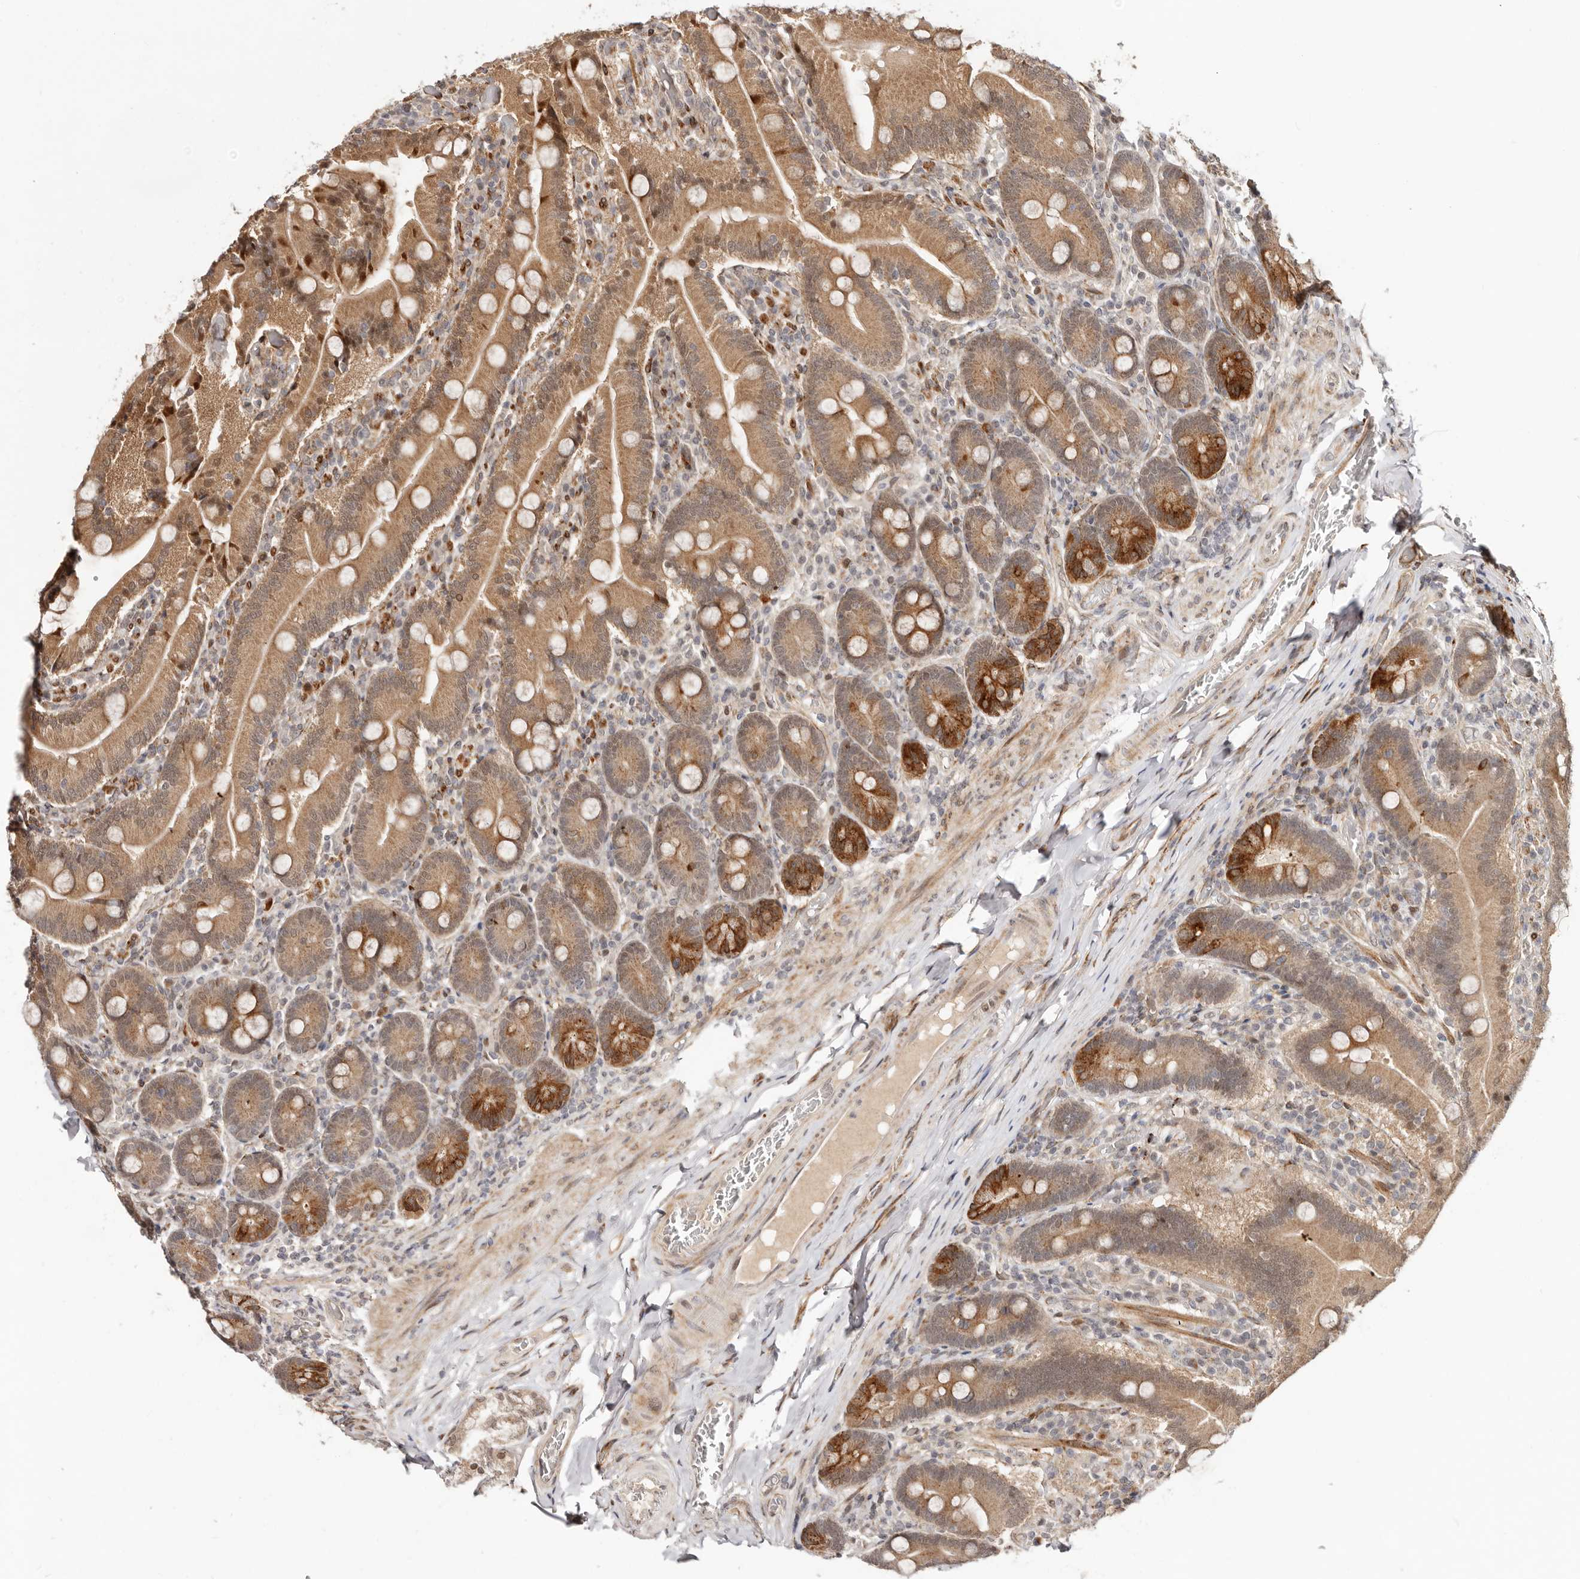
{"staining": {"intensity": "strong", "quantity": ">75%", "location": "cytoplasmic/membranous"}, "tissue": "duodenum", "cell_type": "Glandular cells", "image_type": "normal", "snomed": [{"axis": "morphology", "description": "Normal tissue, NOS"}, {"axis": "topography", "description": "Duodenum"}], "caption": "Immunohistochemical staining of benign duodenum reveals >75% levels of strong cytoplasmic/membranous protein positivity in about >75% of glandular cells.", "gene": "BCL2L15", "patient": {"sex": "female", "age": 62}}